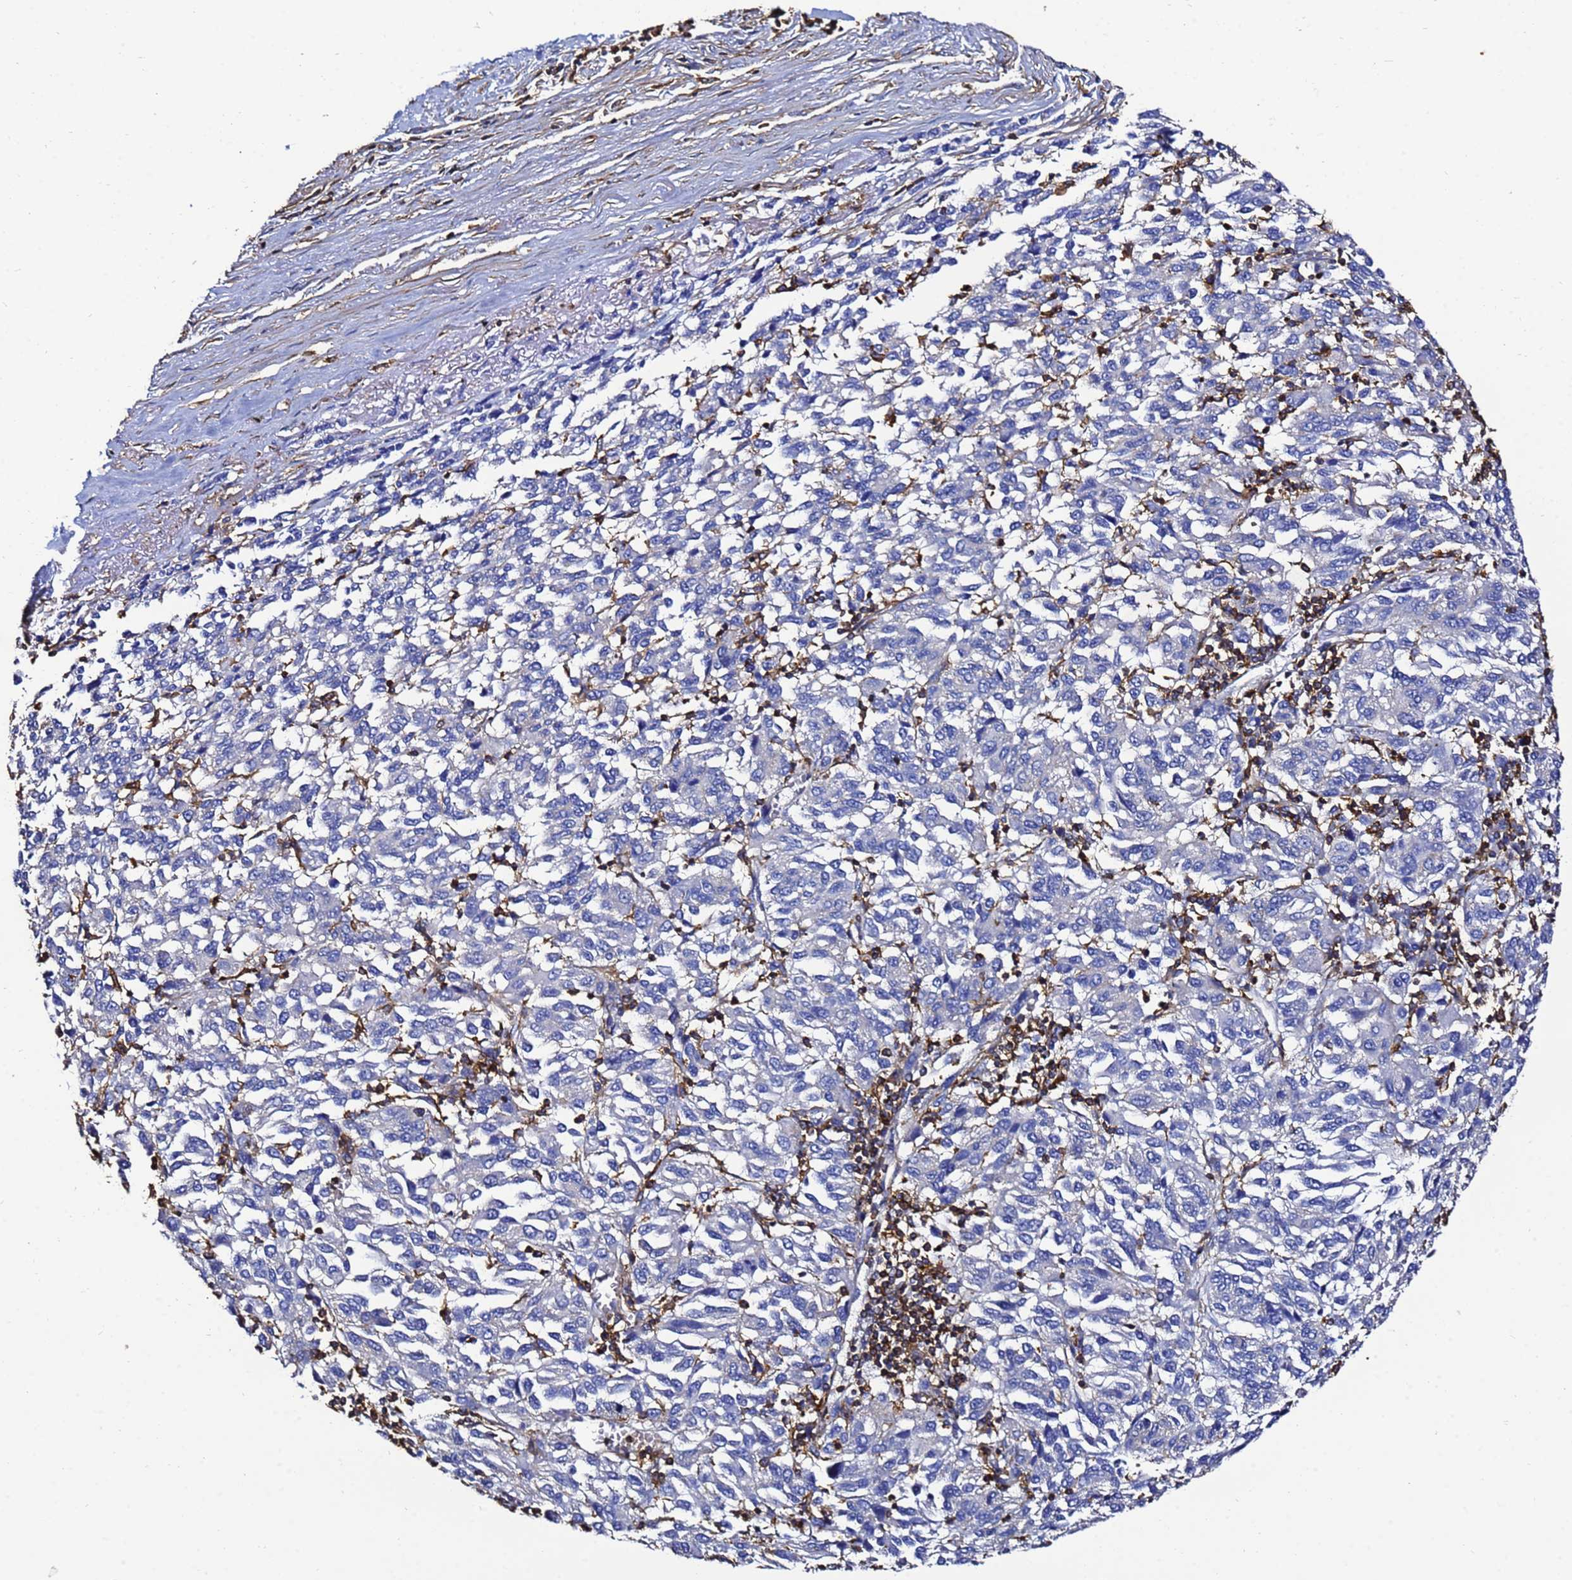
{"staining": {"intensity": "negative", "quantity": "none", "location": "none"}, "tissue": "melanoma", "cell_type": "Tumor cells", "image_type": "cancer", "snomed": [{"axis": "morphology", "description": "Malignant melanoma, Metastatic site"}, {"axis": "topography", "description": "Lung"}], "caption": "IHC histopathology image of human melanoma stained for a protein (brown), which reveals no positivity in tumor cells. Brightfield microscopy of IHC stained with DAB (brown) and hematoxylin (blue), captured at high magnification.", "gene": "ACTB", "patient": {"sex": "male", "age": 64}}